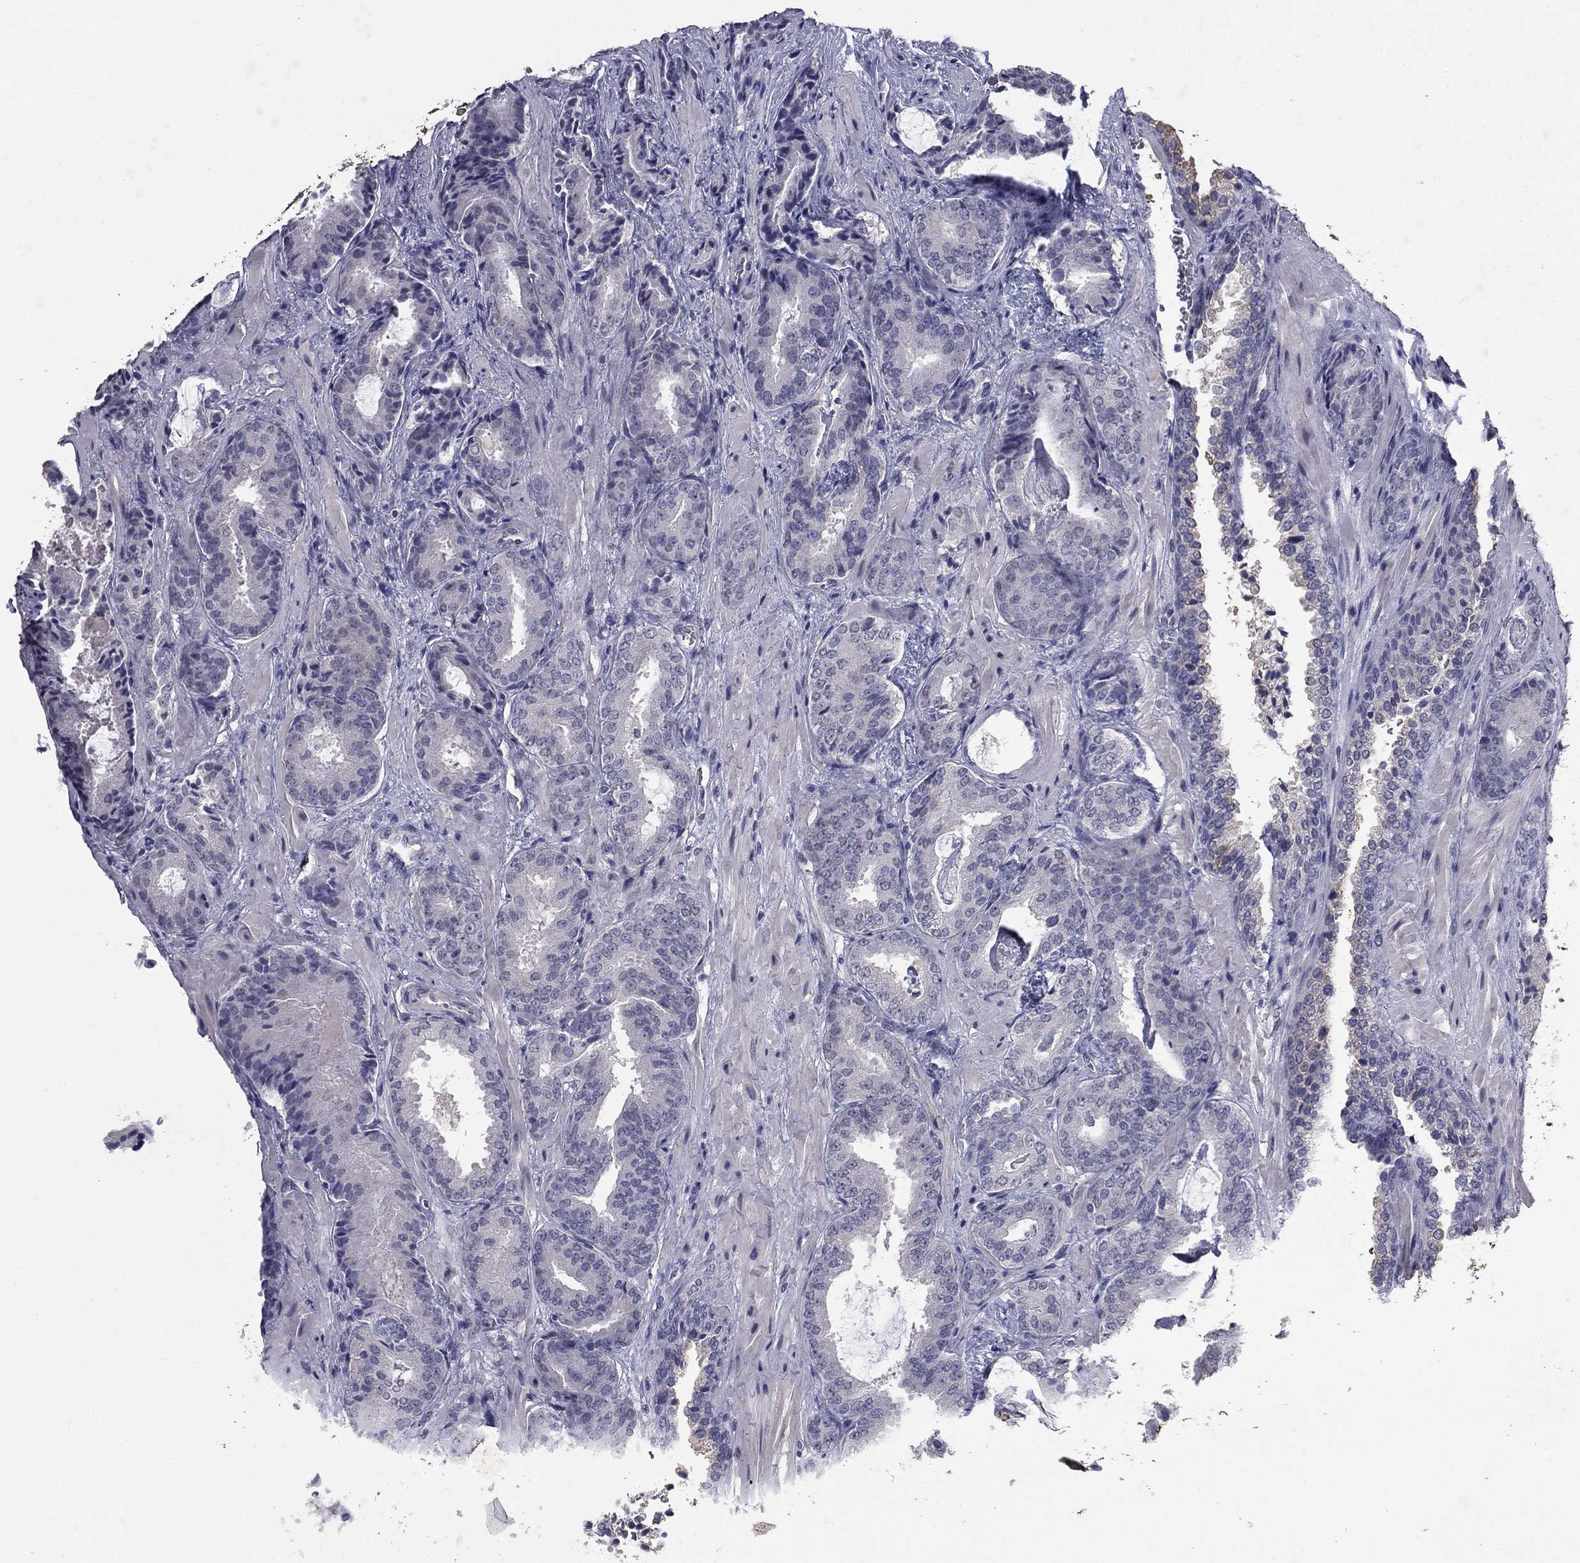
{"staining": {"intensity": "strong", "quantity": "<25%", "location": "cytoplasmic/membranous"}, "tissue": "prostate cancer", "cell_type": "Tumor cells", "image_type": "cancer", "snomed": [{"axis": "morphology", "description": "Adenocarcinoma, Low grade"}, {"axis": "topography", "description": "Prostate"}], "caption": "The micrograph exhibits staining of prostate low-grade adenocarcinoma, revealing strong cytoplasmic/membranous protein staining (brown color) within tumor cells.", "gene": "PRRT2", "patient": {"sex": "male", "age": 68}}